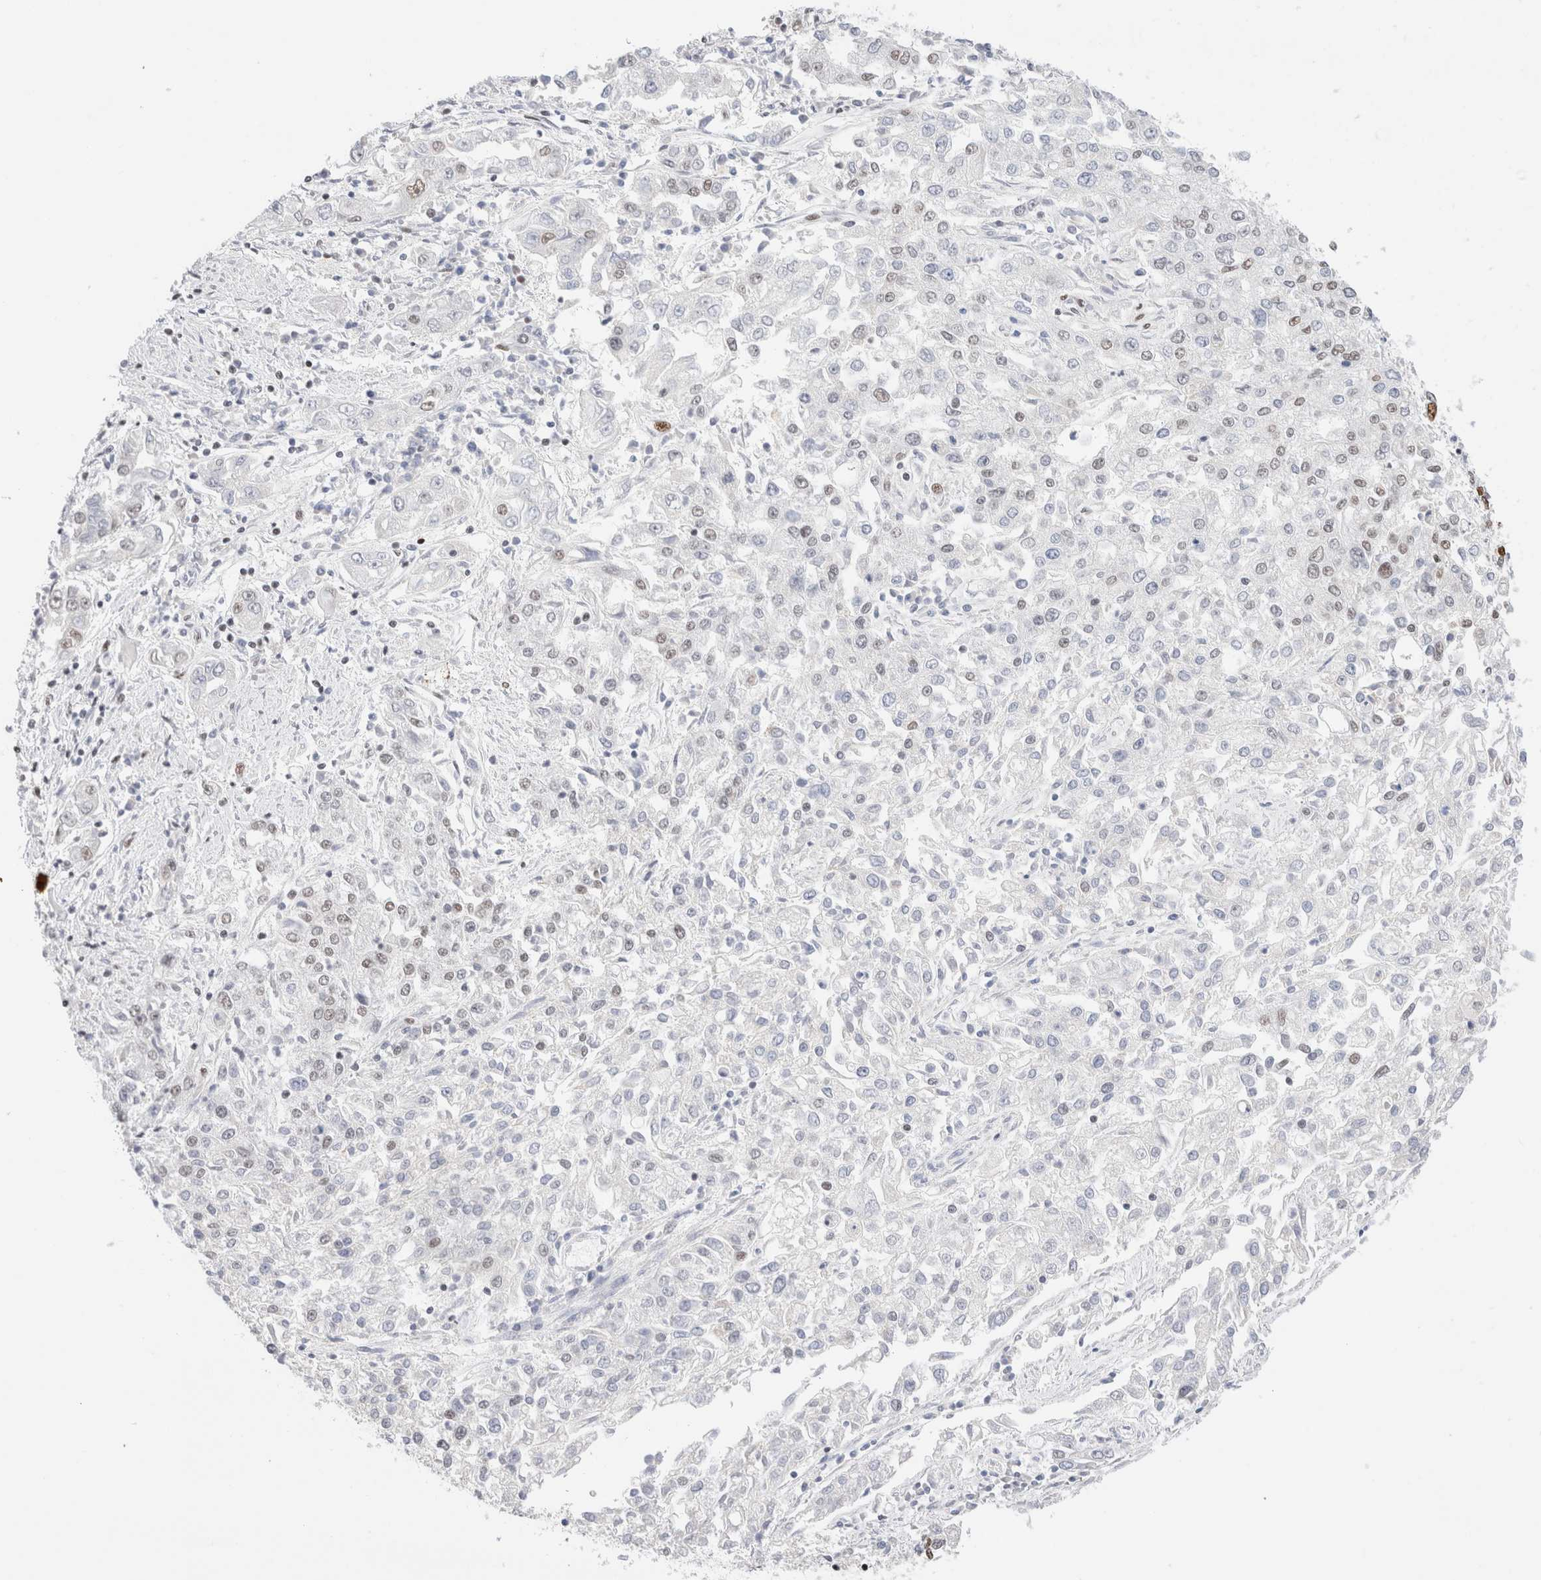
{"staining": {"intensity": "weak", "quantity": "25%-75%", "location": "nuclear"}, "tissue": "endometrial cancer", "cell_type": "Tumor cells", "image_type": "cancer", "snomed": [{"axis": "morphology", "description": "Adenocarcinoma, NOS"}, {"axis": "topography", "description": "Endometrium"}], "caption": "A histopathology image of human endometrial adenocarcinoma stained for a protein reveals weak nuclear brown staining in tumor cells.", "gene": "ZNF282", "patient": {"sex": "female", "age": 49}}